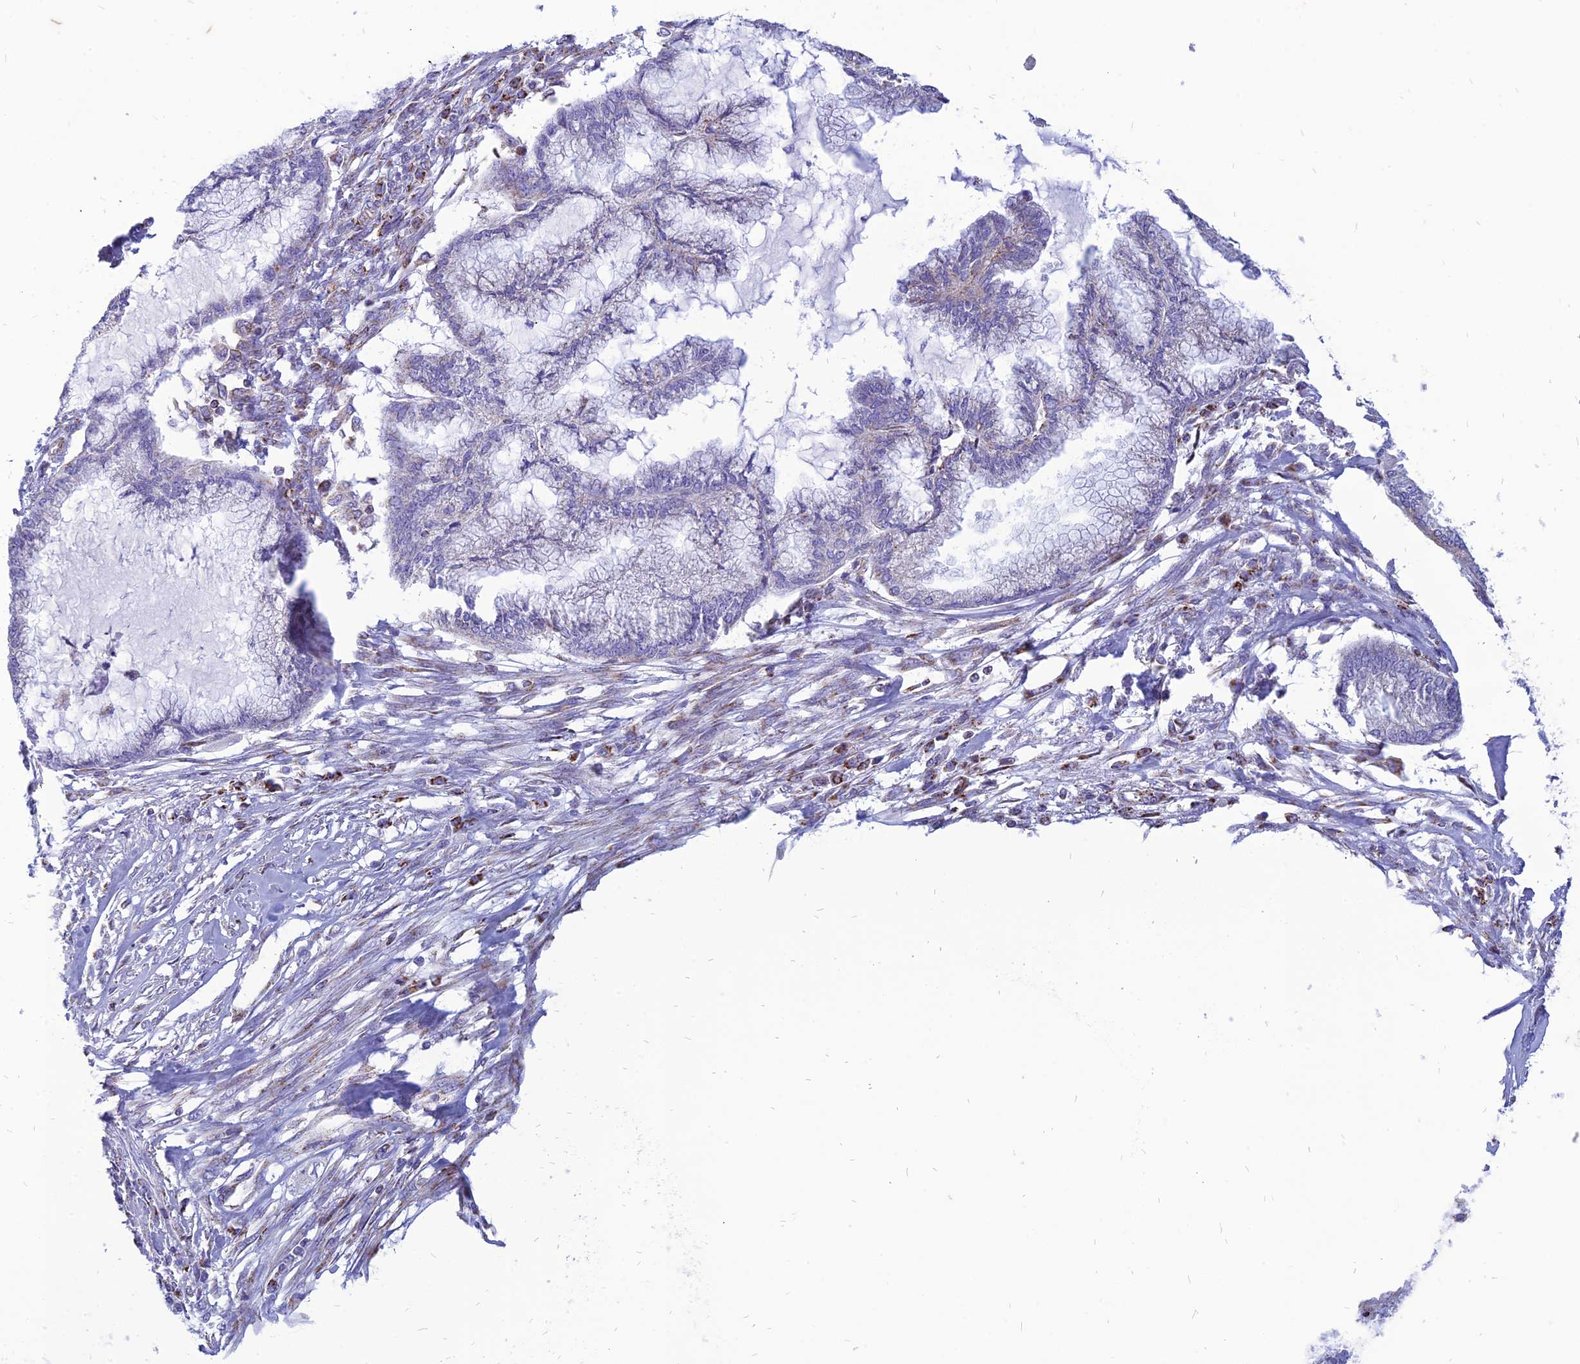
{"staining": {"intensity": "negative", "quantity": "none", "location": "none"}, "tissue": "endometrial cancer", "cell_type": "Tumor cells", "image_type": "cancer", "snomed": [{"axis": "morphology", "description": "Adenocarcinoma, NOS"}, {"axis": "topography", "description": "Endometrium"}], "caption": "An image of endometrial cancer stained for a protein shows no brown staining in tumor cells.", "gene": "PACC1", "patient": {"sex": "female", "age": 86}}